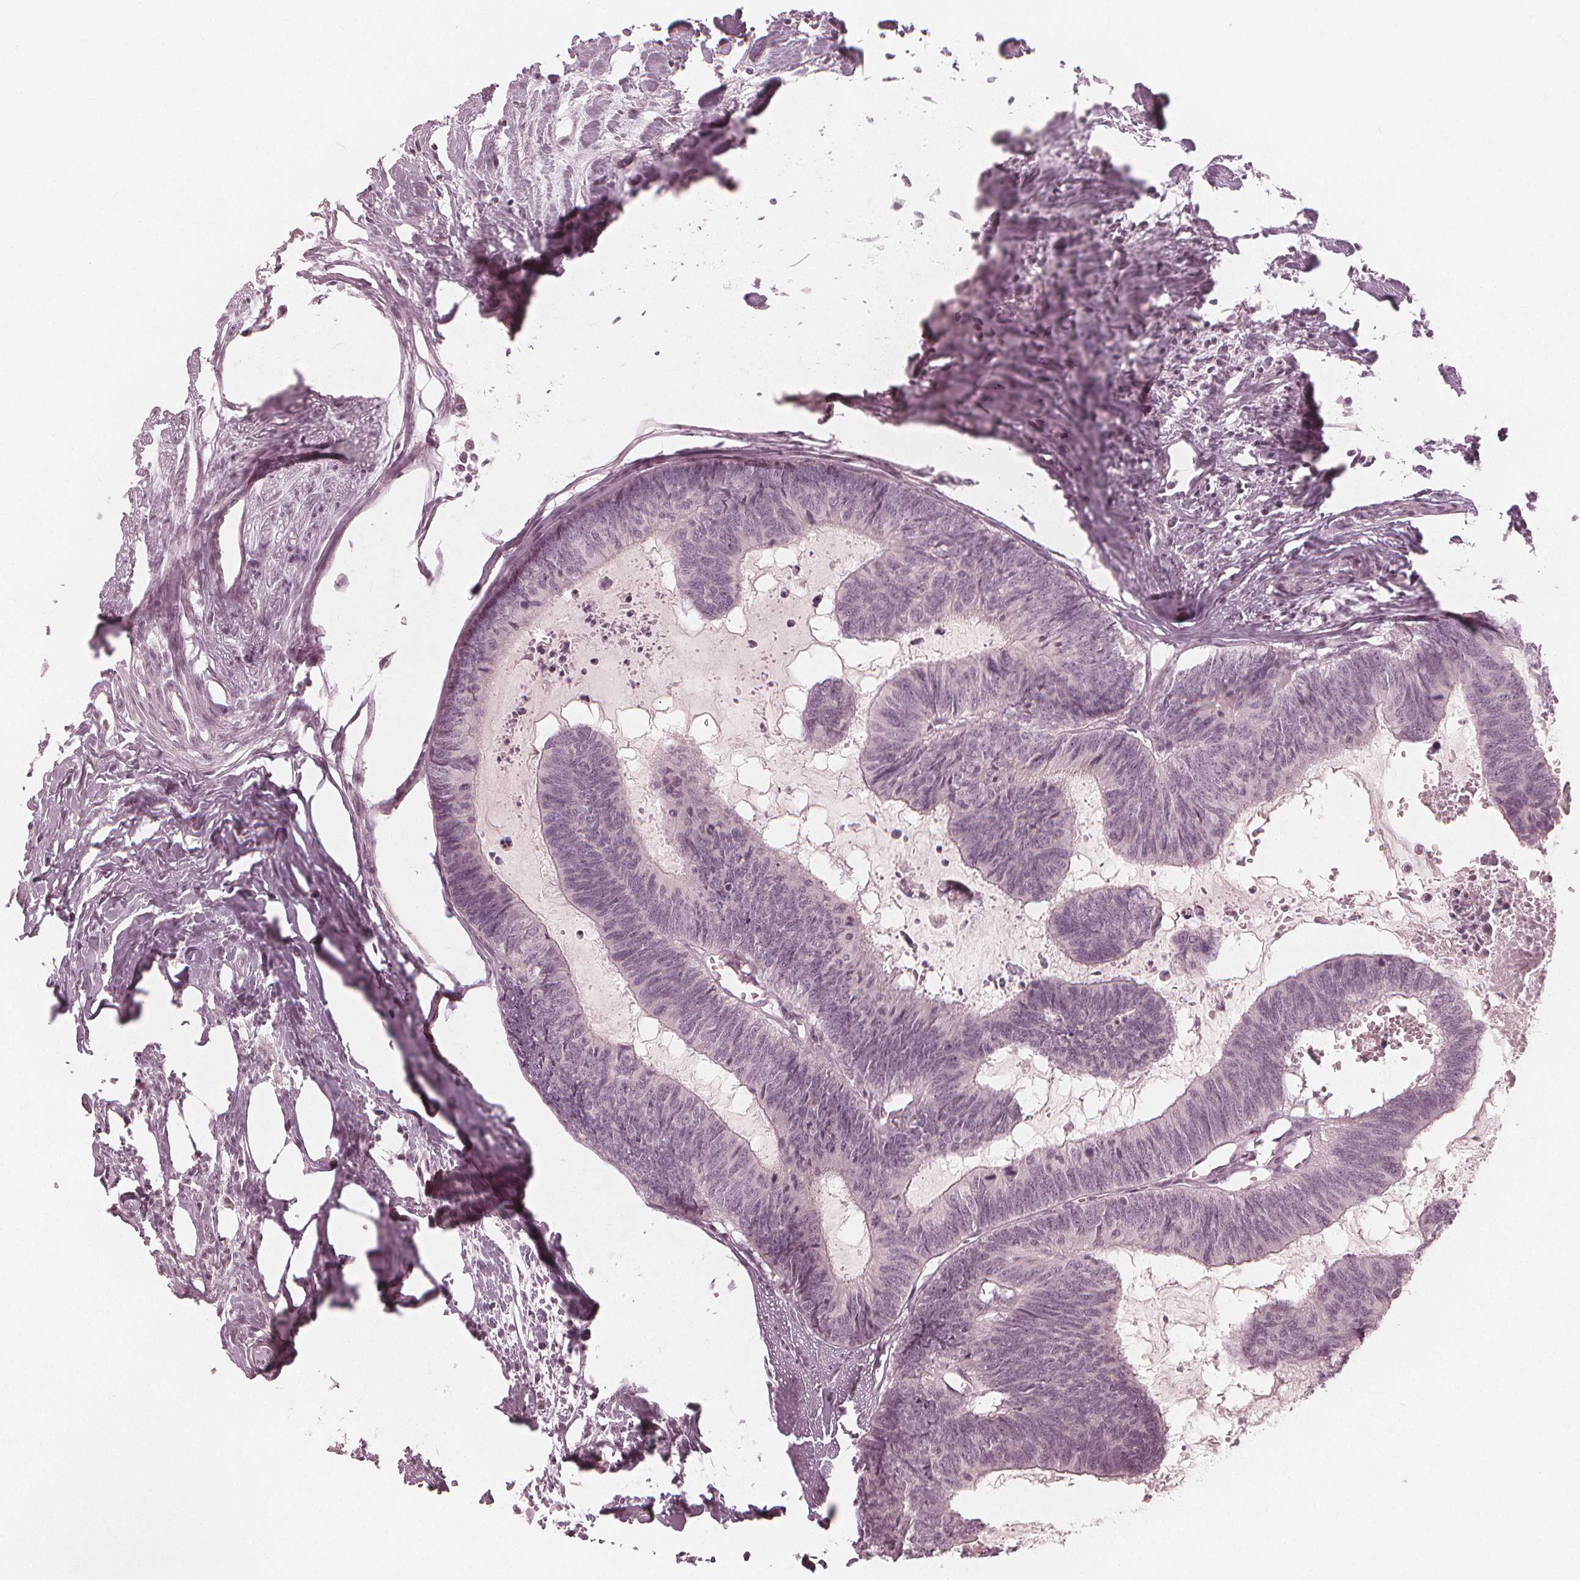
{"staining": {"intensity": "negative", "quantity": "none", "location": "none"}, "tissue": "colorectal cancer", "cell_type": "Tumor cells", "image_type": "cancer", "snomed": [{"axis": "morphology", "description": "Adenocarcinoma, NOS"}, {"axis": "topography", "description": "Colon"}, {"axis": "topography", "description": "Rectum"}], "caption": "Image shows no significant protein staining in tumor cells of colorectal cancer. Nuclei are stained in blue.", "gene": "PAEP", "patient": {"sex": "male", "age": 57}}